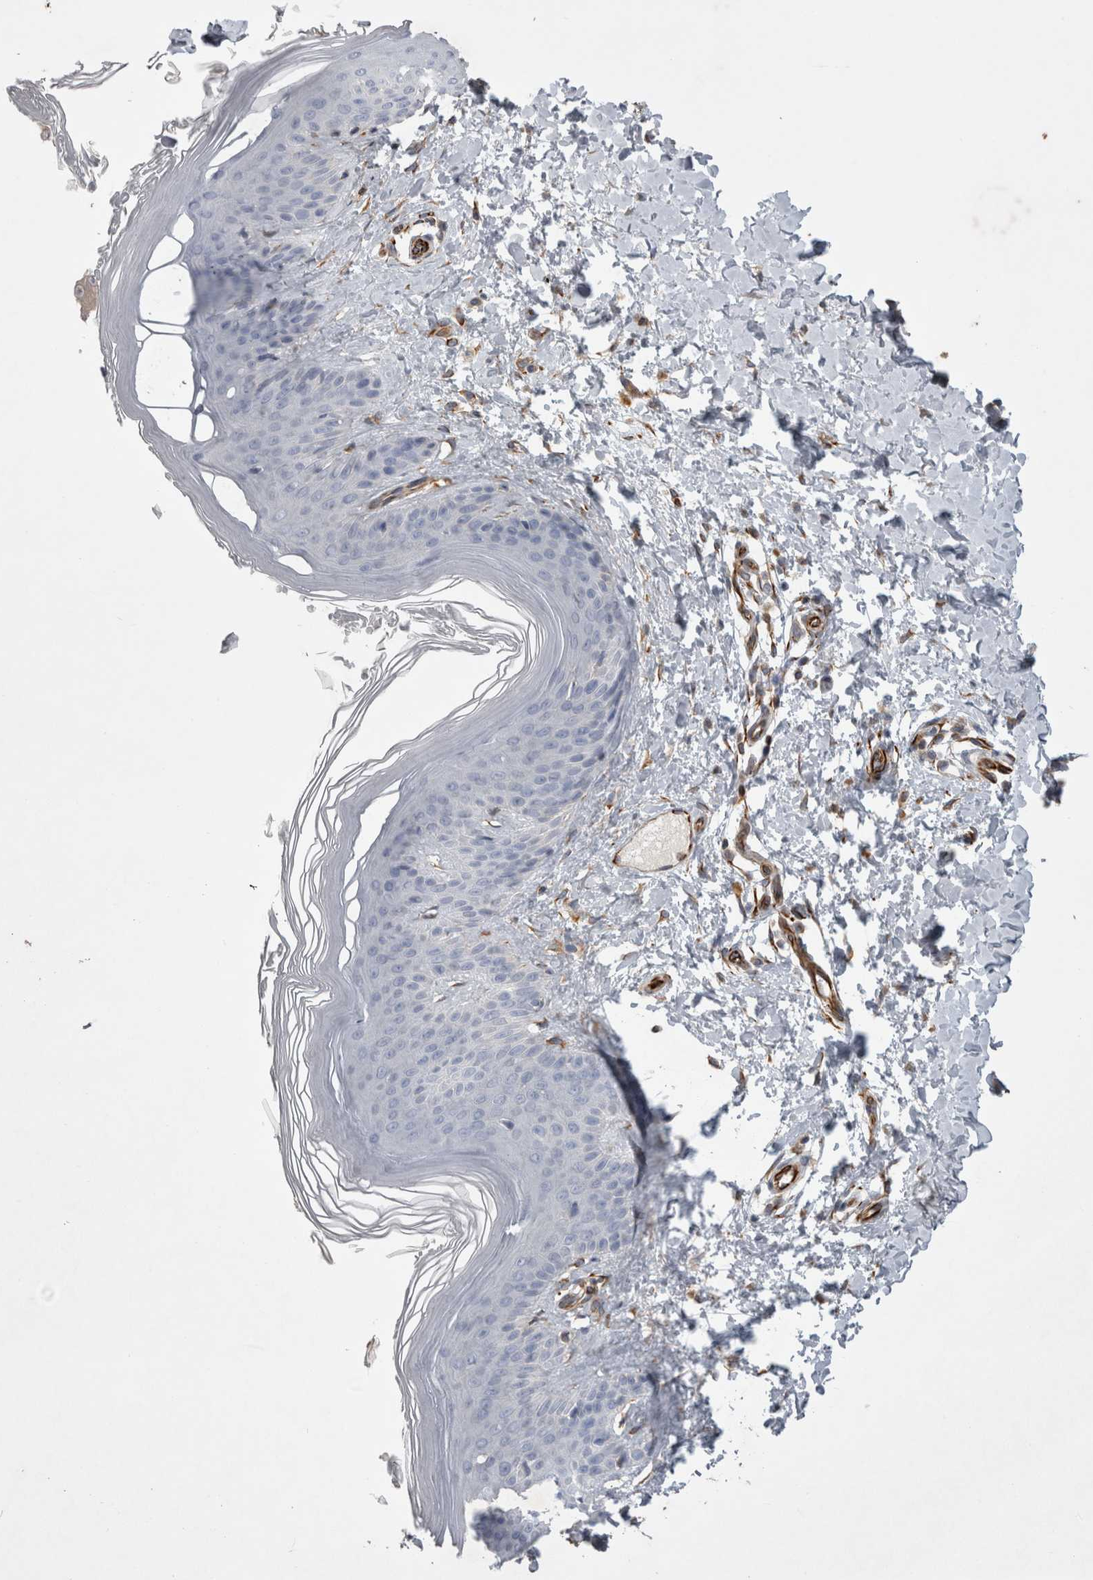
{"staining": {"intensity": "moderate", "quantity": ">75%", "location": "cytoplasmic/membranous"}, "tissue": "skin", "cell_type": "Fibroblasts", "image_type": "normal", "snomed": [{"axis": "morphology", "description": "Normal tissue, NOS"}, {"axis": "morphology", "description": "Malignant melanoma, Metastatic site"}, {"axis": "topography", "description": "Skin"}], "caption": "This is a histology image of IHC staining of normal skin, which shows moderate expression in the cytoplasmic/membranous of fibroblasts.", "gene": "STRADB", "patient": {"sex": "male", "age": 41}}